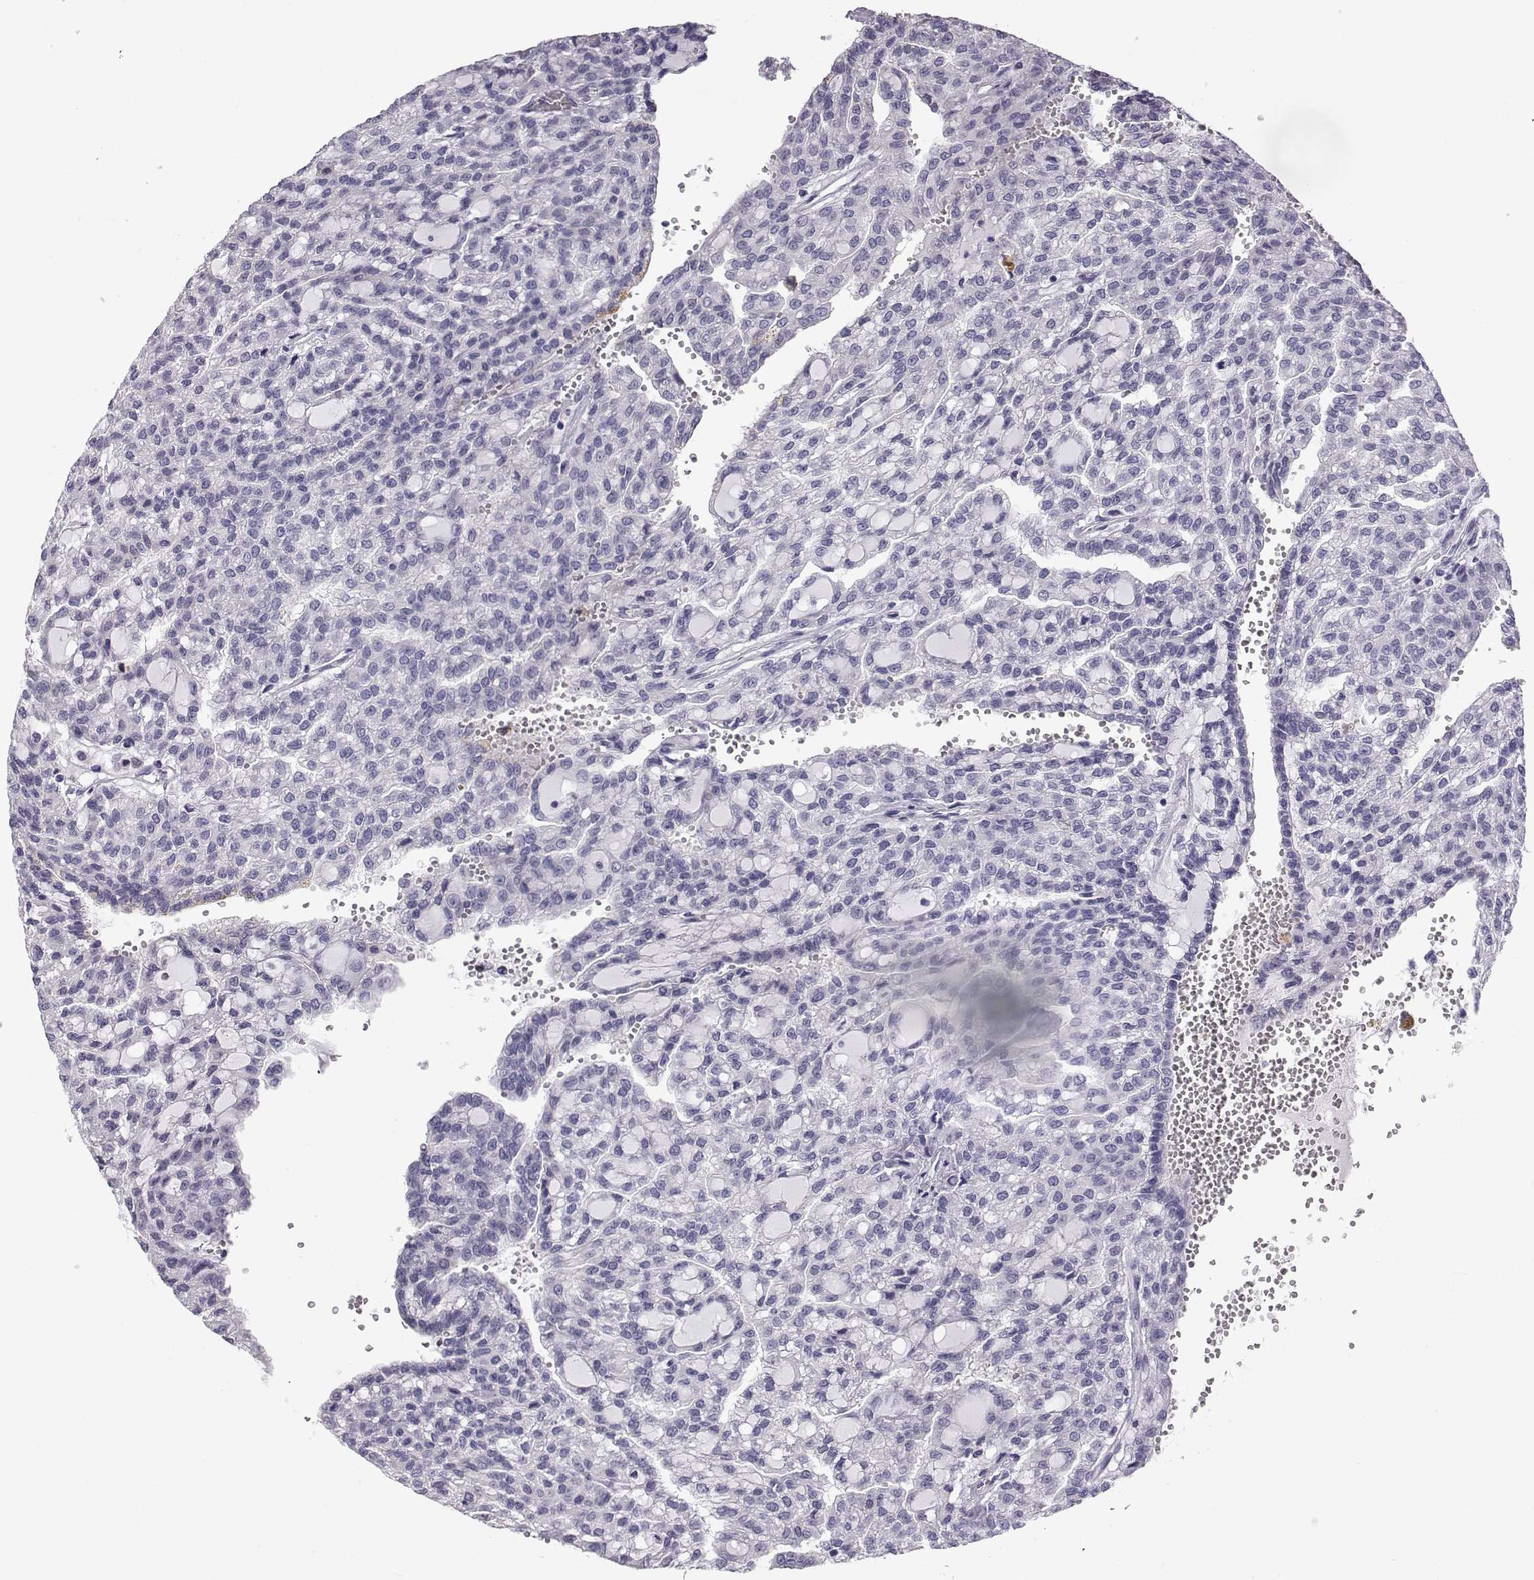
{"staining": {"intensity": "negative", "quantity": "none", "location": "none"}, "tissue": "renal cancer", "cell_type": "Tumor cells", "image_type": "cancer", "snomed": [{"axis": "morphology", "description": "Adenocarcinoma, NOS"}, {"axis": "topography", "description": "Kidney"}], "caption": "DAB immunohistochemical staining of renal cancer (adenocarcinoma) shows no significant expression in tumor cells.", "gene": "RNASE12", "patient": {"sex": "male", "age": 63}}